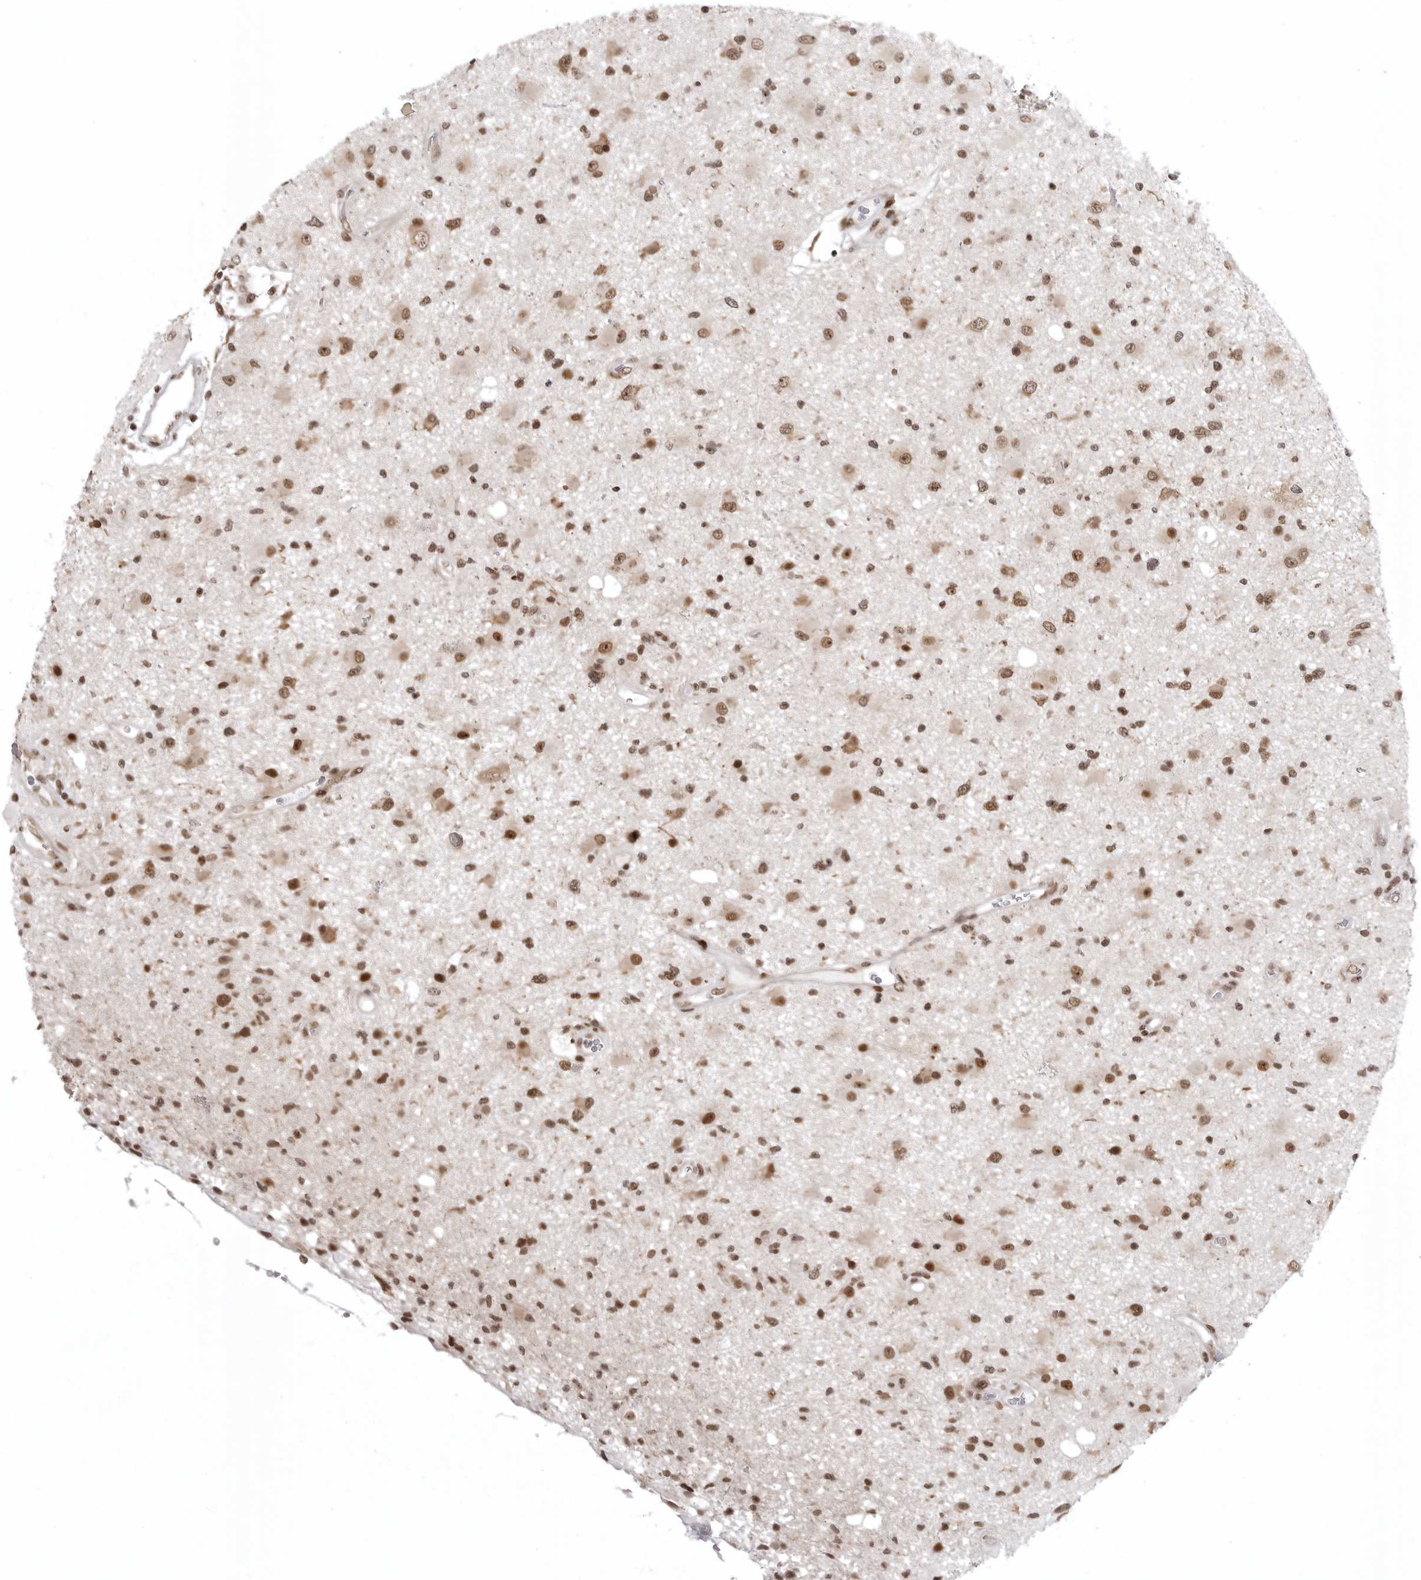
{"staining": {"intensity": "moderate", "quantity": ">75%", "location": "nuclear"}, "tissue": "glioma", "cell_type": "Tumor cells", "image_type": "cancer", "snomed": [{"axis": "morphology", "description": "Glioma, malignant, High grade"}, {"axis": "topography", "description": "Brain"}], "caption": "Tumor cells show medium levels of moderate nuclear positivity in approximately >75% of cells in human malignant high-grade glioma.", "gene": "PRDM10", "patient": {"sex": "male", "age": 33}}